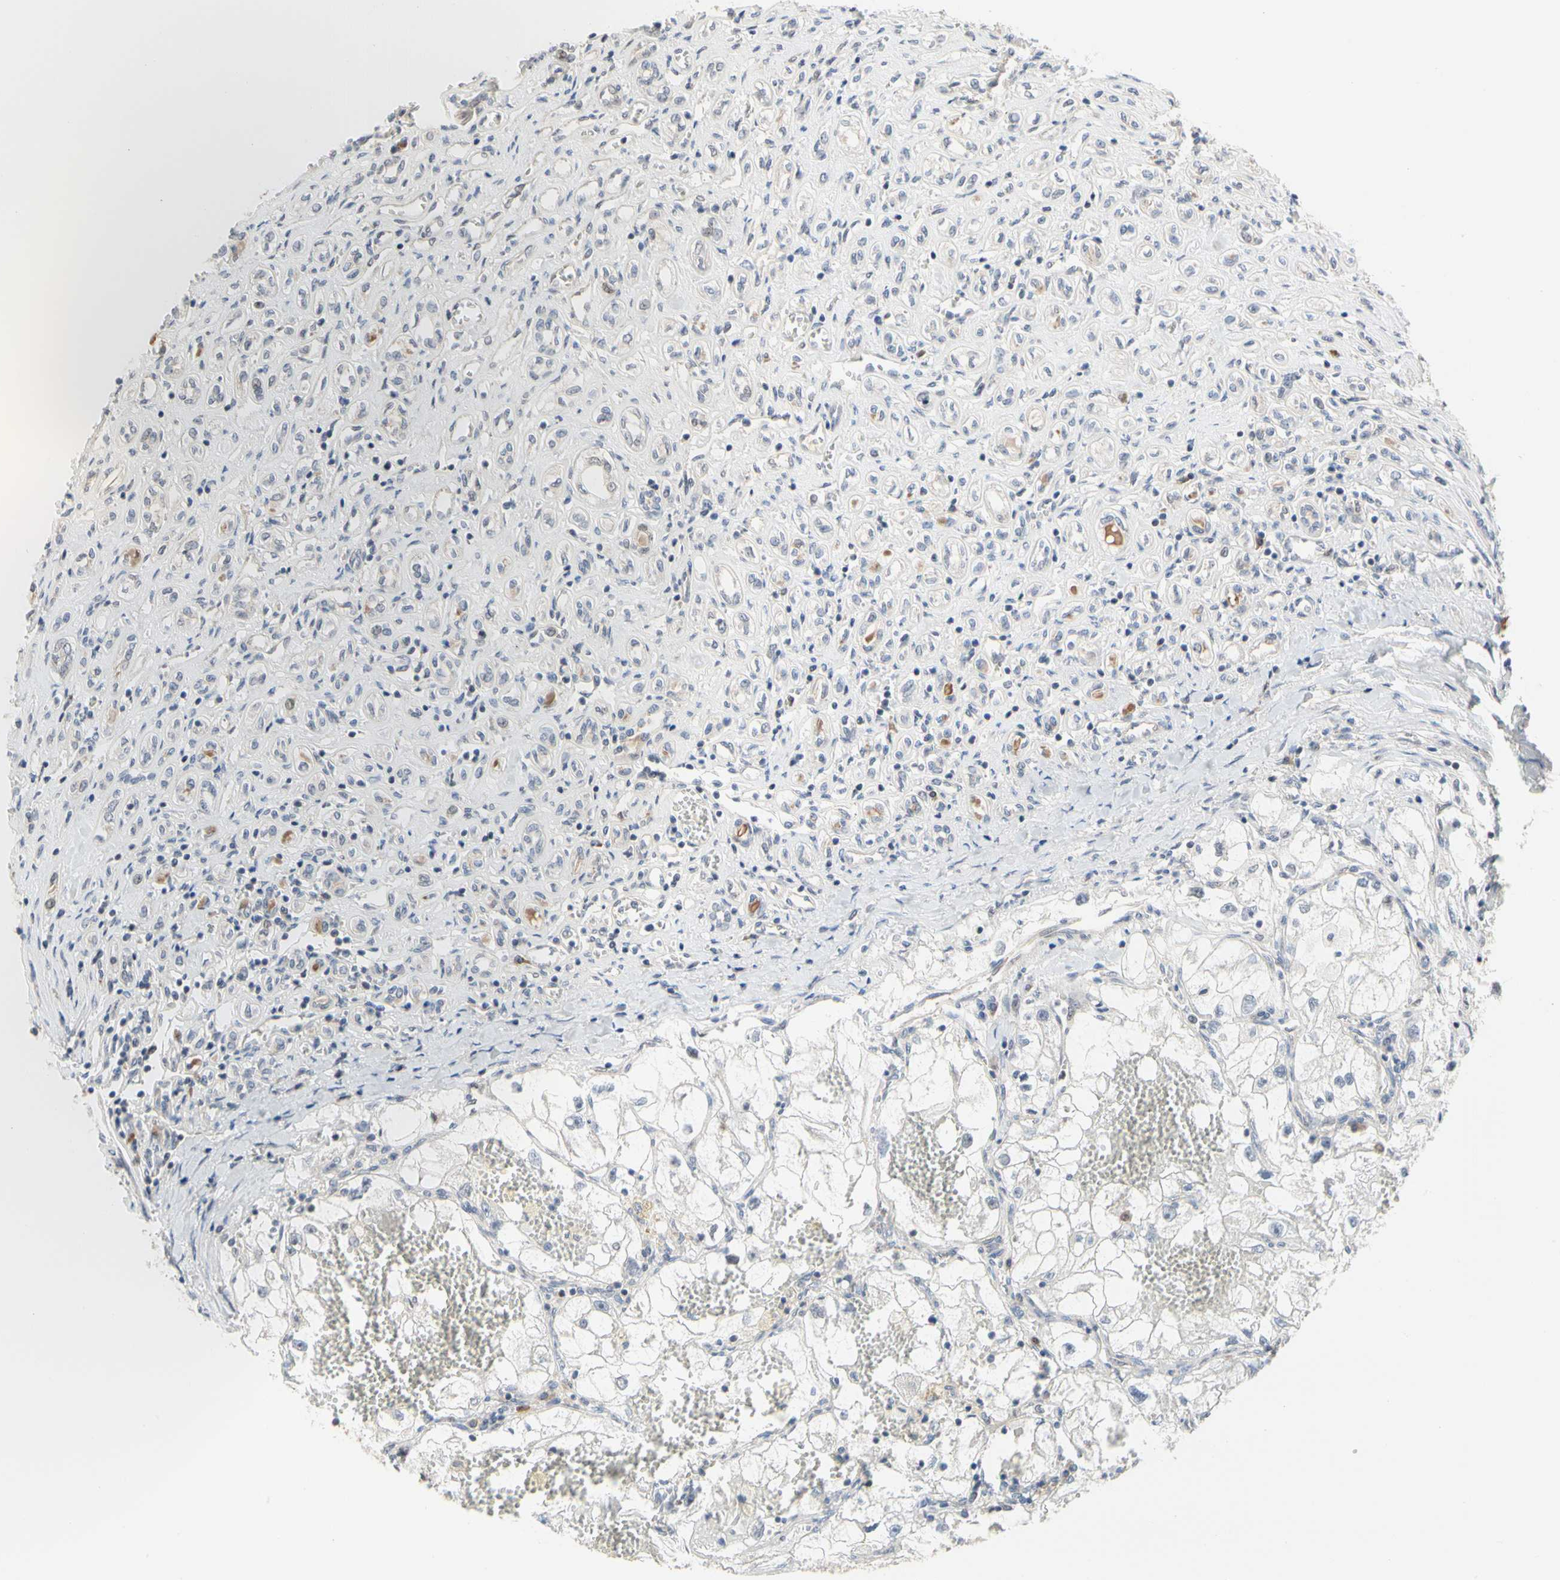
{"staining": {"intensity": "negative", "quantity": "none", "location": "none"}, "tissue": "renal cancer", "cell_type": "Tumor cells", "image_type": "cancer", "snomed": [{"axis": "morphology", "description": "Adenocarcinoma, NOS"}, {"axis": "topography", "description": "Kidney"}], "caption": "This is an immunohistochemistry (IHC) photomicrograph of human renal adenocarcinoma. There is no positivity in tumor cells.", "gene": "CDK5", "patient": {"sex": "female", "age": 70}}